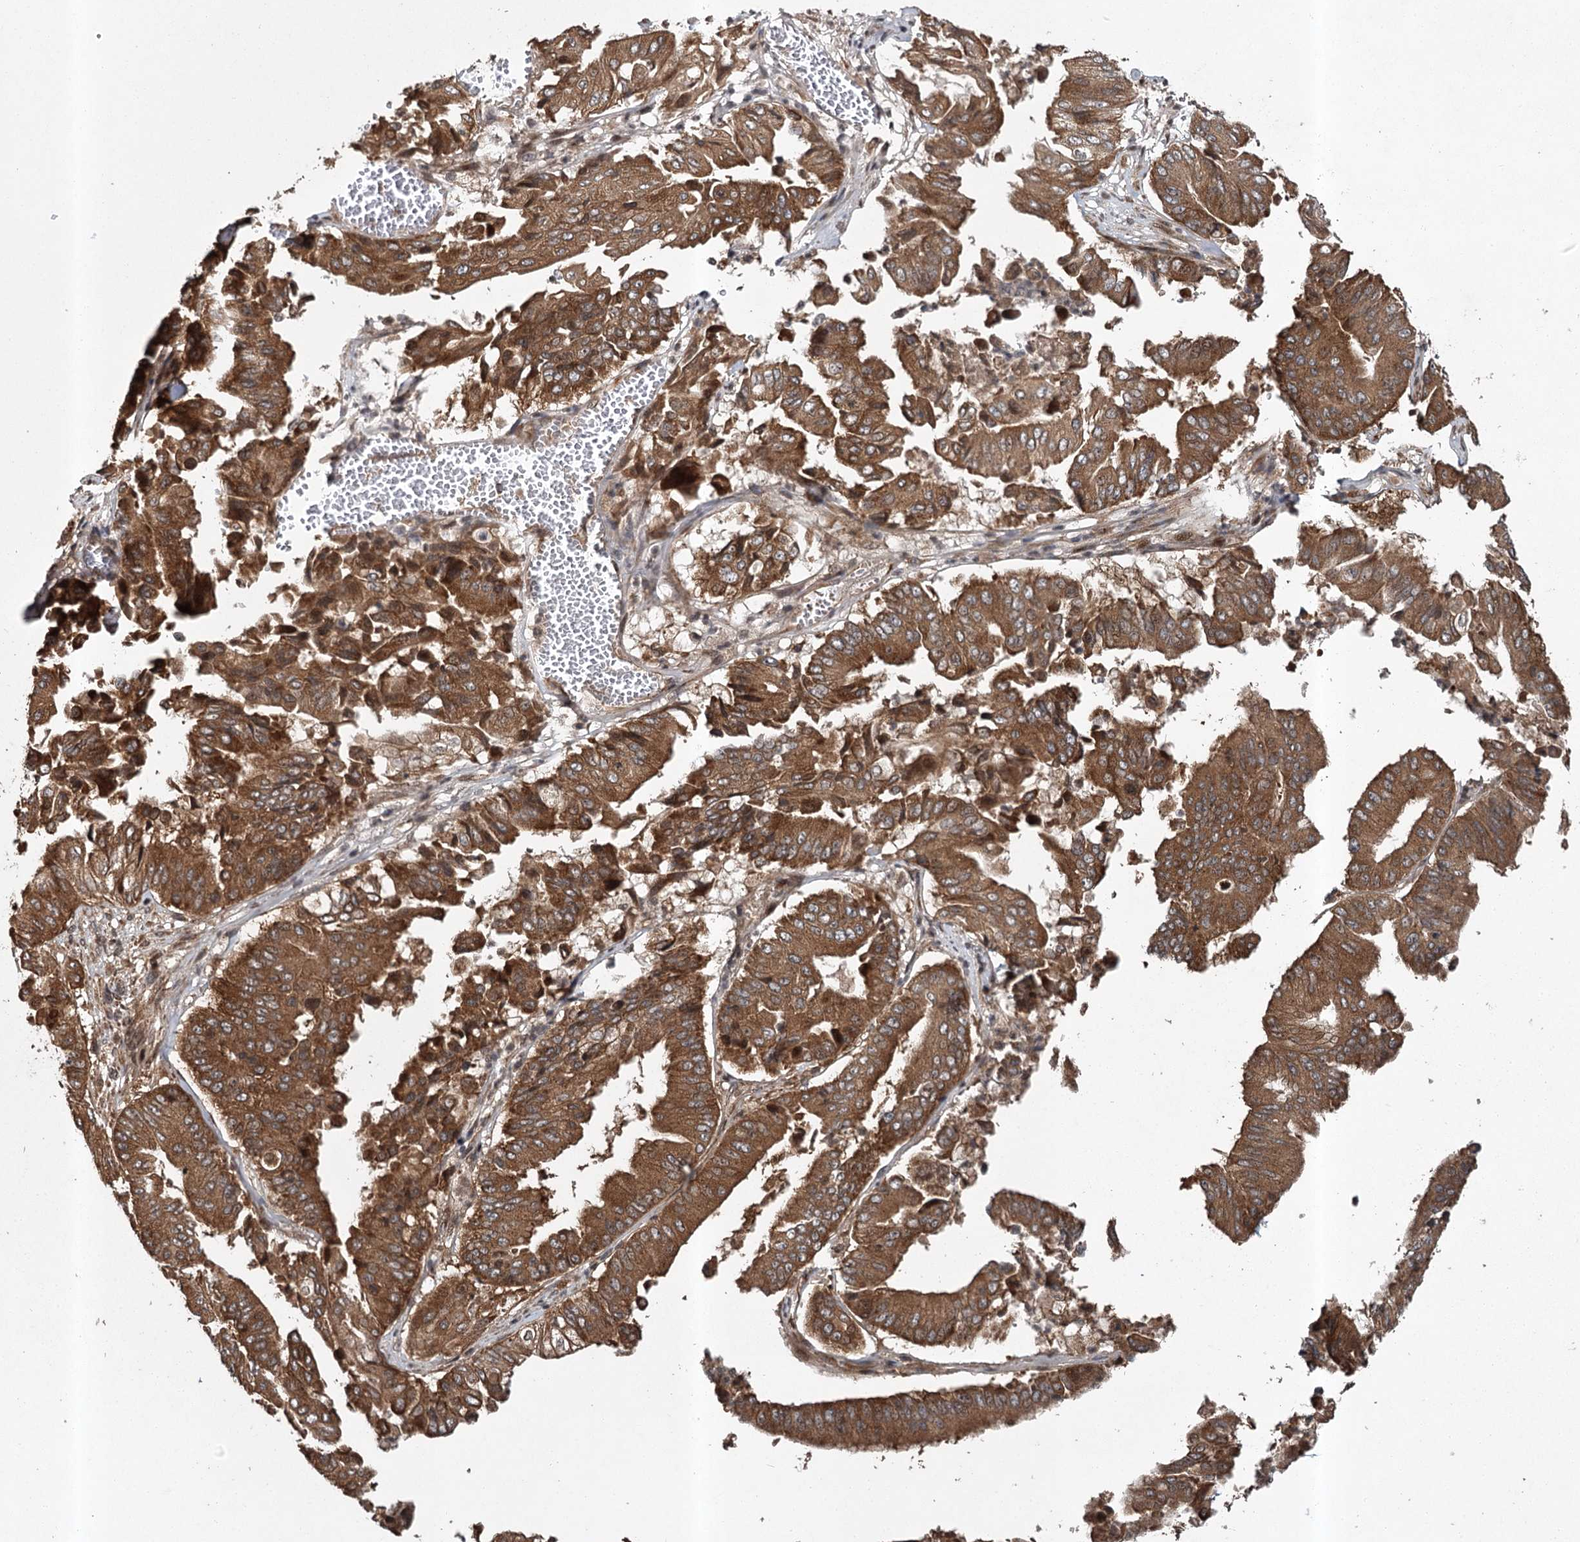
{"staining": {"intensity": "strong", "quantity": ">75%", "location": "cytoplasmic/membranous"}, "tissue": "pancreatic cancer", "cell_type": "Tumor cells", "image_type": "cancer", "snomed": [{"axis": "morphology", "description": "Adenocarcinoma, NOS"}, {"axis": "topography", "description": "Pancreas"}], "caption": "Immunohistochemistry (IHC) histopathology image of human pancreatic cancer (adenocarcinoma) stained for a protein (brown), which displays high levels of strong cytoplasmic/membranous expression in about >75% of tumor cells.", "gene": "RPAP3", "patient": {"sex": "female", "age": 77}}